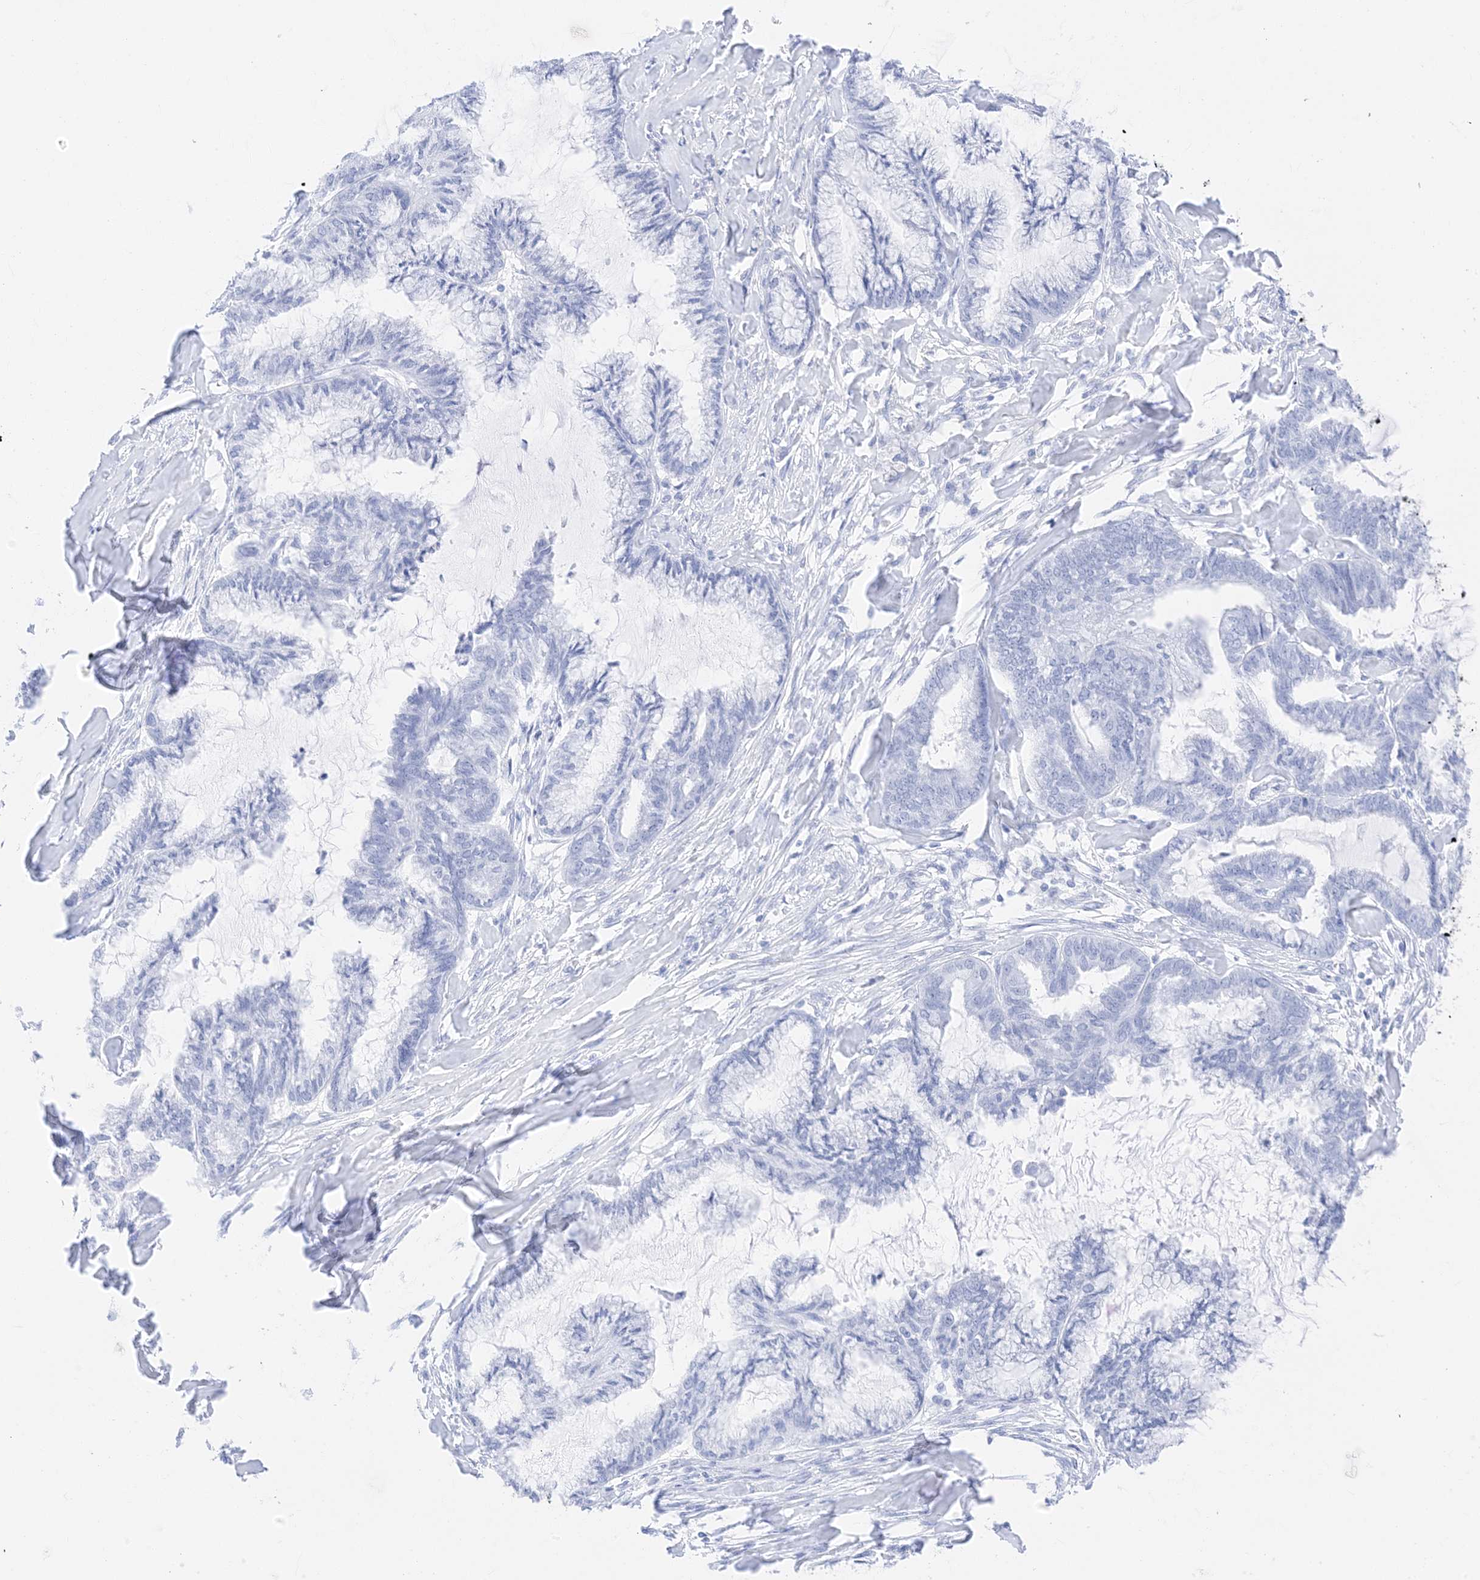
{"staining": {"intensity": "negative", "quantity": "none", "location": "none"}, "tissue": "endometrial cancer", "cell_type": "Tumor cells", "image_type": "cancer", "snomed": [{"axis": "morphology", "description": "Adenocarcinoma, NOS"}, {"axis": "topography", "description": "Endometrium"}], "caption": "Endometrial cancer (adenocarcinoma) was stained to show a protein in brown. There is no significant positivity in tumor cells. (Immunohistochemistry, brightfield microscopy, high magnification).", "gene": "MUC17", "patient": {"sex": "female", "age": 86}}